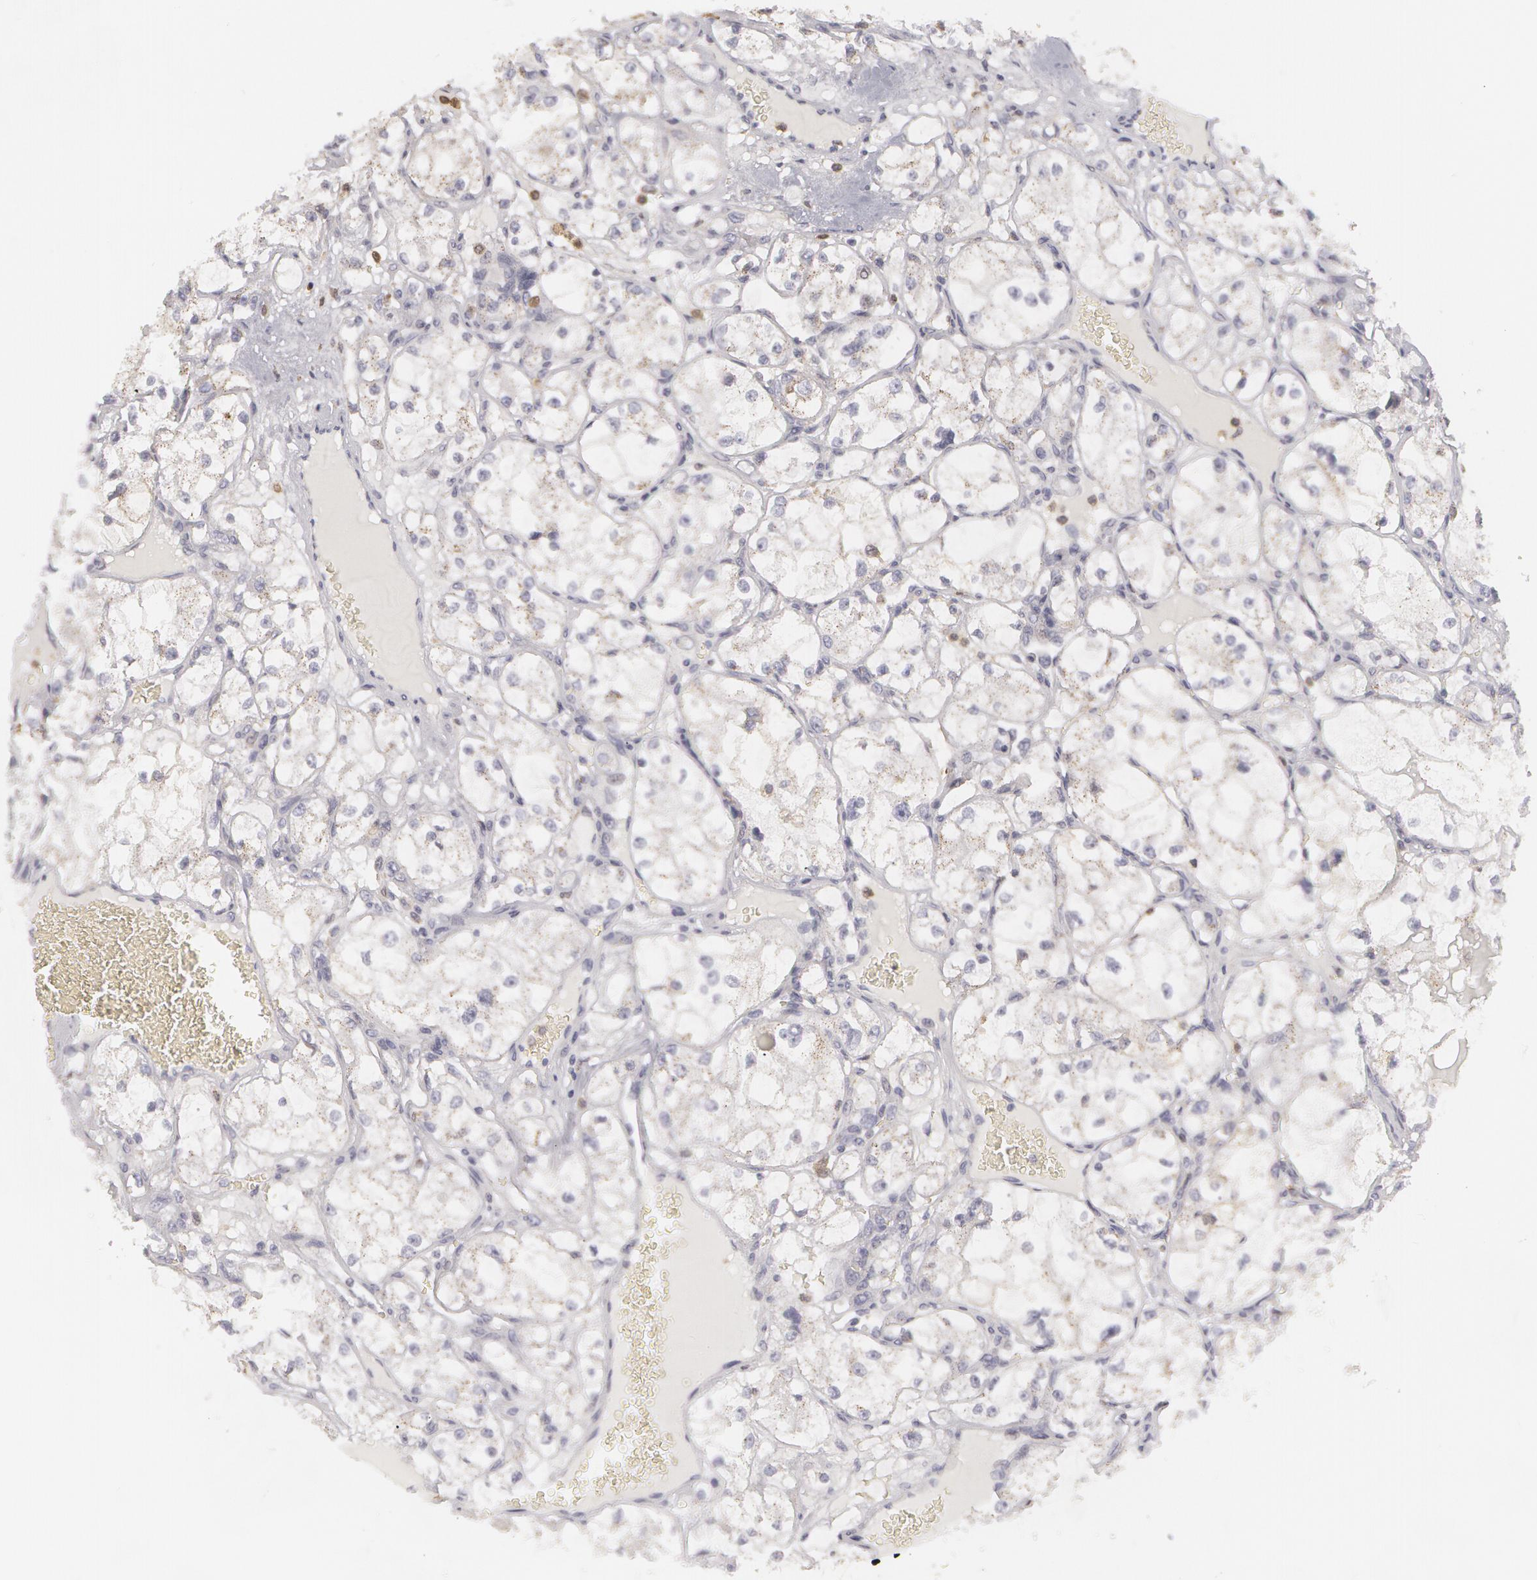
{"staining": {"intensity": "weak", "quantity": "25%-75%", "location": "cytoplasmic/membranous"}, "tissue": "renal cancer", "cell_type": "Tumor cells", "image_type": "cancer", "snomed": [{"axis": "morphology", "description": "Adenocarcinoma, NOS"}, {"axis": "topography", "description": "Kidney"}], "caption": "Approximately 25%-75% of tumor cells in human renal adenocarcinoma demonstrate weak cytoplasmic/membranous protein positivity as visualized by brown immunohistochemical staining.", "gene": "CAT", "patient": {"sex": "male", "age": 61}}